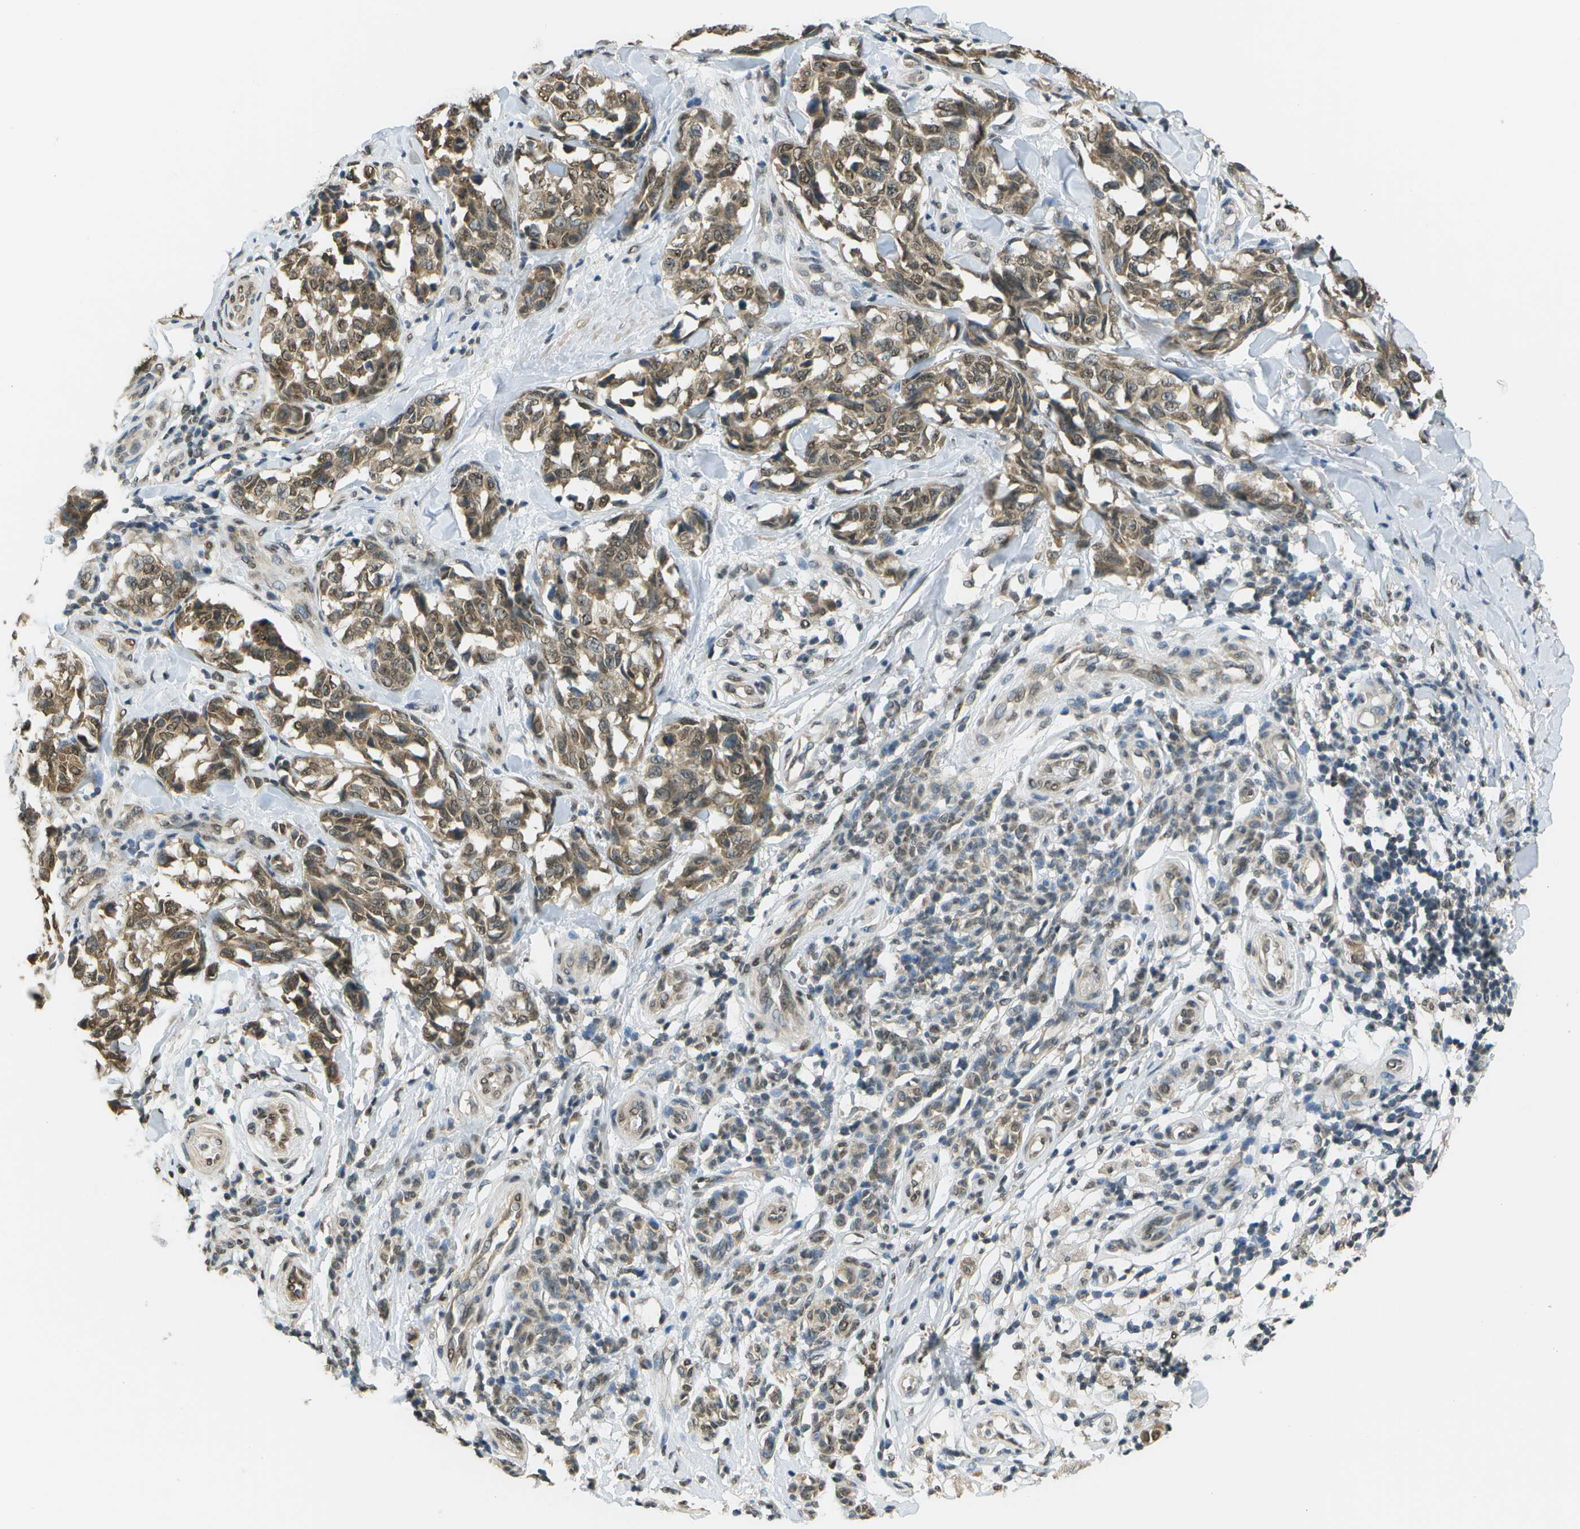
{"staining": {"intensity": "moderate", "quantity": ">75%", "location": "cytoplasmic/membranous,nuclear"}, "tissue": "melanoma", "cell_type": "Tumor cells", "image_type": "cancer", "snomed": [{"axis": "morphology", "description": "Malignant melanoma, NOS"}, {"axis": "topography", "description": "Skin"}], "caption": "A micrograph of human malignant melanoma stained for a protein displays moderate cytoplasmic/membranous and nuclear brown staining in tumor cells.", "gene": "ABL2", "patient": {"sex": "female", "age": 64}}